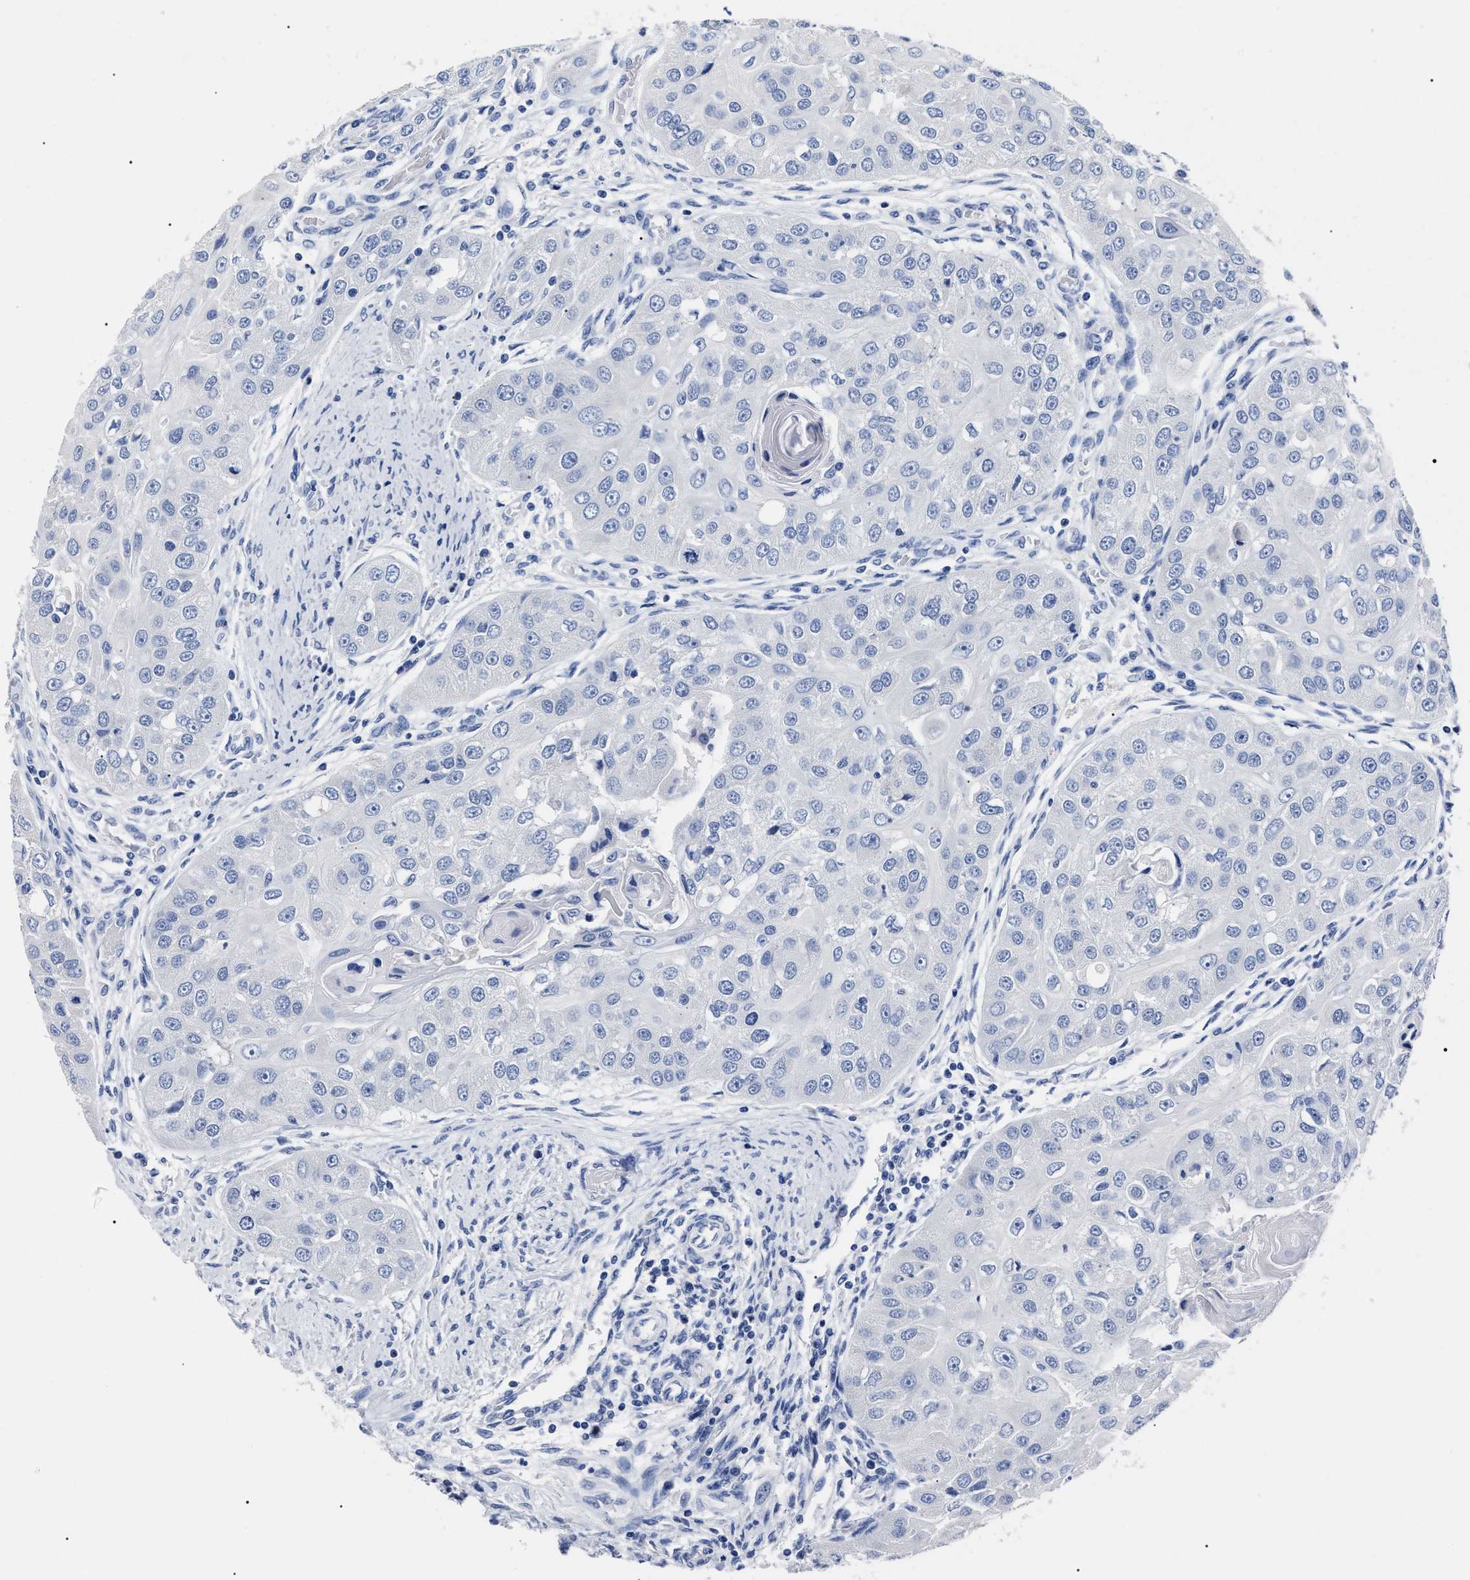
{"staining": {"intensity": "negative", "quantity": "none", "location": "none"}, "tissue": "head and neck cancer", "cell_type": "Tumor cells", "image_type": "cancer", "snomed": [{"axis": "morphology", "description": "Normal tissue, NOS"}, {"axis": "morphology", "description": "Squamous cell carcinoma, NOS"}, {"axis": "topography", "description": "Skeletal muscle"}, {"axis": "topography", "description": "Head-Neck"}], "caption": "Human head and neck cancer stained for a protein using IHC demonstrates no positivity in tumor cells.", "gene": "ALPG", "patient": {"sex": "male", "age": 51}}